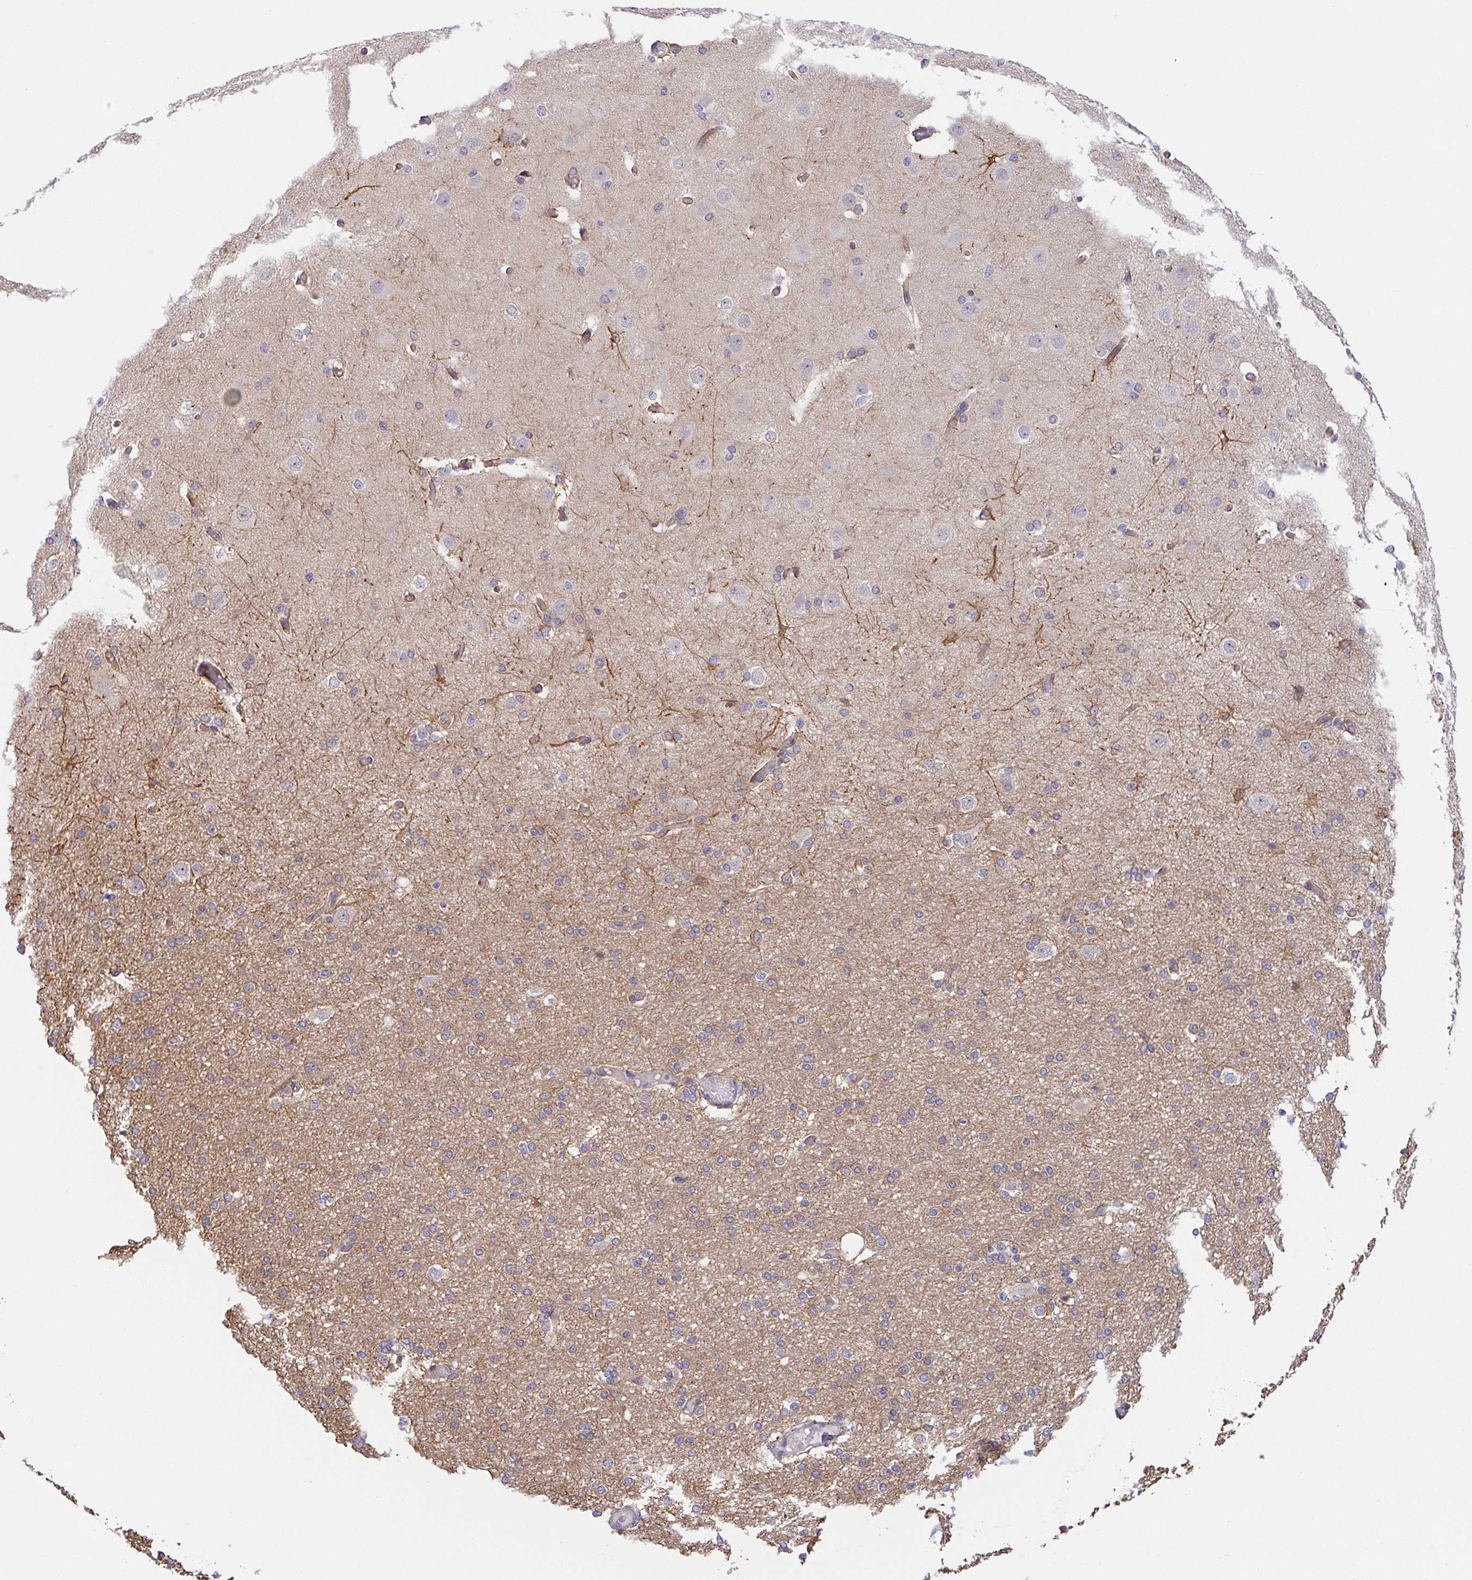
{"staining": {"intensity": "moderate", "quantity": "25%-75%", "location": "cytoplasmic/membranous"}, "tissue": "cerebral cortex", "cell_type": "Endothelial cells", "image_type": "normal", "snomed": [{"axis": "morphology", "description": "Normal tissue, NOS"}, {"axis": "morphology", "description": "Inflammation, NOS"}, {"axis": "topography", "description": "Cerebral cortex"}], "caption": "Protein analysis of normal cerebral cortex reveals moderate cytoplasmic/membranous staining in approximately 25%-75% of endothelial cells.", "gene": "BCL2L1", "patient": {"sex": "male", "age": 6}}